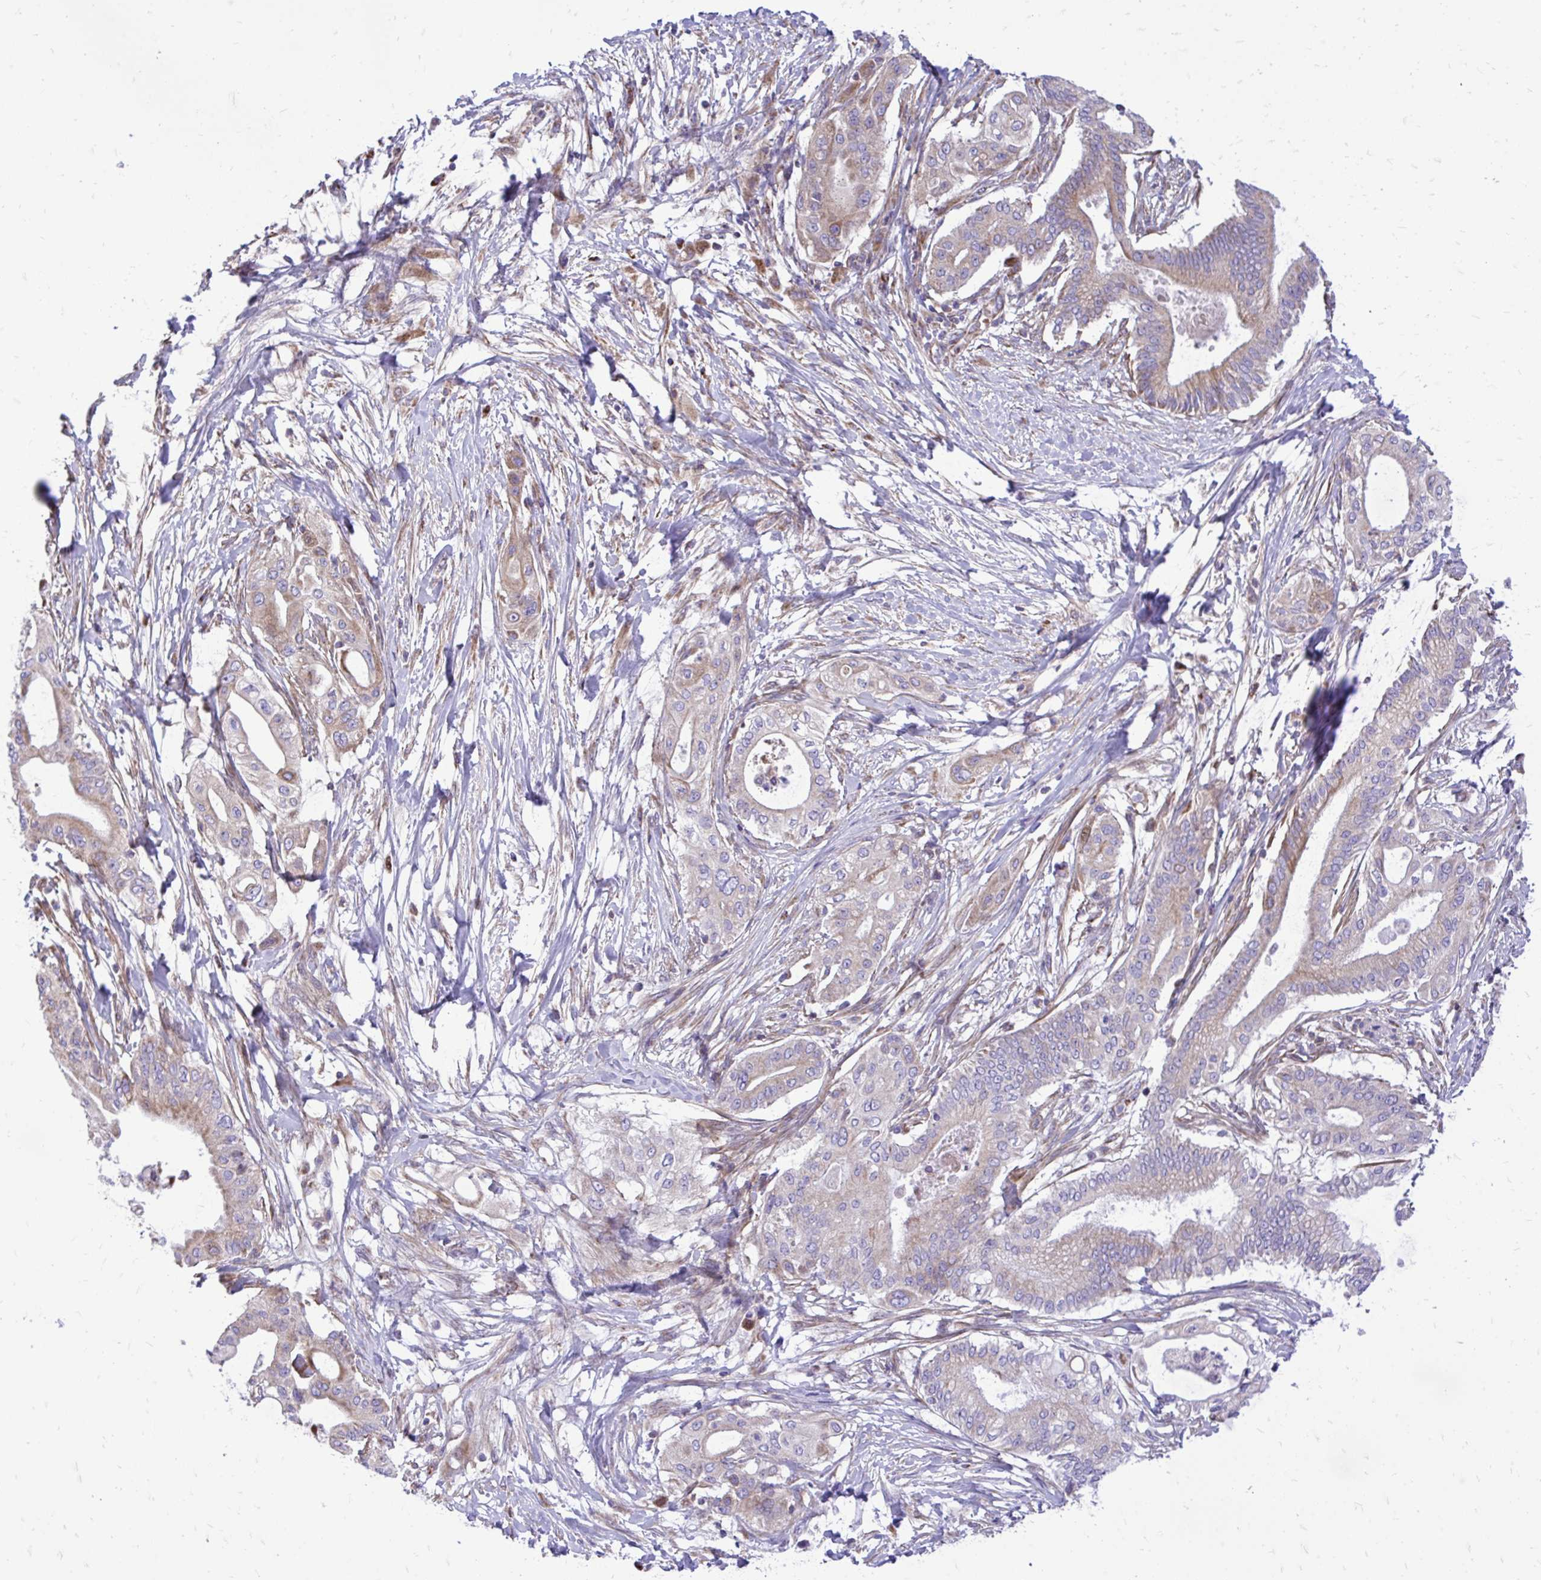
{"staining": {"intensity": "moderate", "quantity": "25%-75%", "location": "cytoplasmic/membranous"}, "tissue": "pancreatic cancer", "cell_type": "Tumor cells", "image_type": "cancer", "snomed": [{"axis": "morphology", "description": "Adenocarcinoma, NOS"}, {"axis": "topography", "description": "Pancreas"}], "caption": "Protein staining of pancreatic adenocarcinoma tissue displays moderate cytoplasmic/membranous staining in about 25%-75% of tumor cells.", "gene": "ATP13A2", "patient": {"sex": "male", "age": 68}}